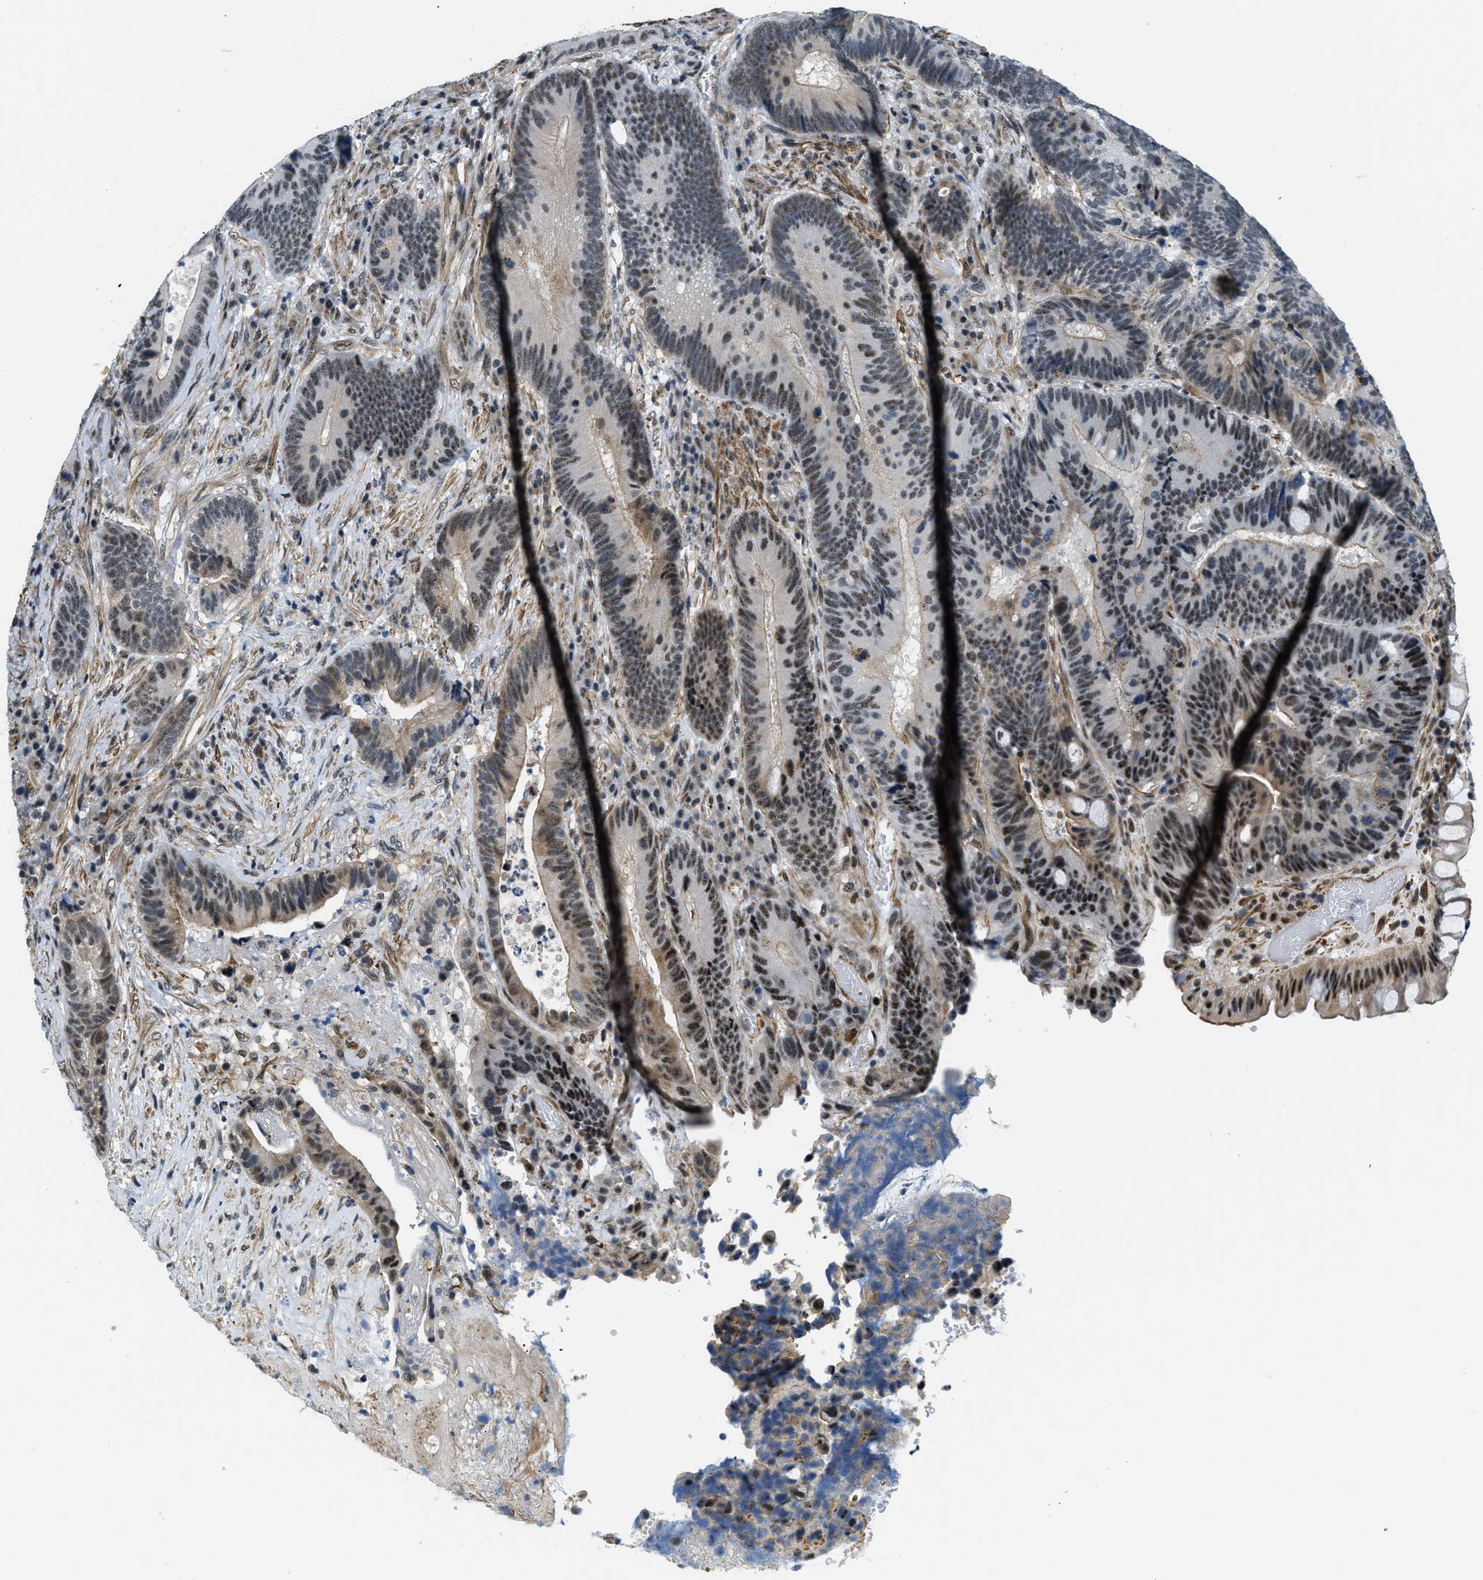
{"staining": {"intensity": "moderate", "quantity": "25%-75%", "location": "nuclear"}, "tissue": "colorectal cancer", "cell_type": "Tumor cells", "image_type": "cancer", "snomed": [{"axis": "morphology", "description": "Adenocarcinoma, NOS"}, {"axis": "topography", "description": "Rectum"}], "caption": "Immunohistochemistry (IHC) of human colorectal adenocarcinoma demonstrates medium levels of moderate nuclear expression in about 25%-75% of tumor cells. The protein is stained brown, and the nuclei are stained in blue (DAB IHC with brightfield microscopy, high magnification).", "gene": "CFAP36", "patient": {"sex": "female", "age": 89}}